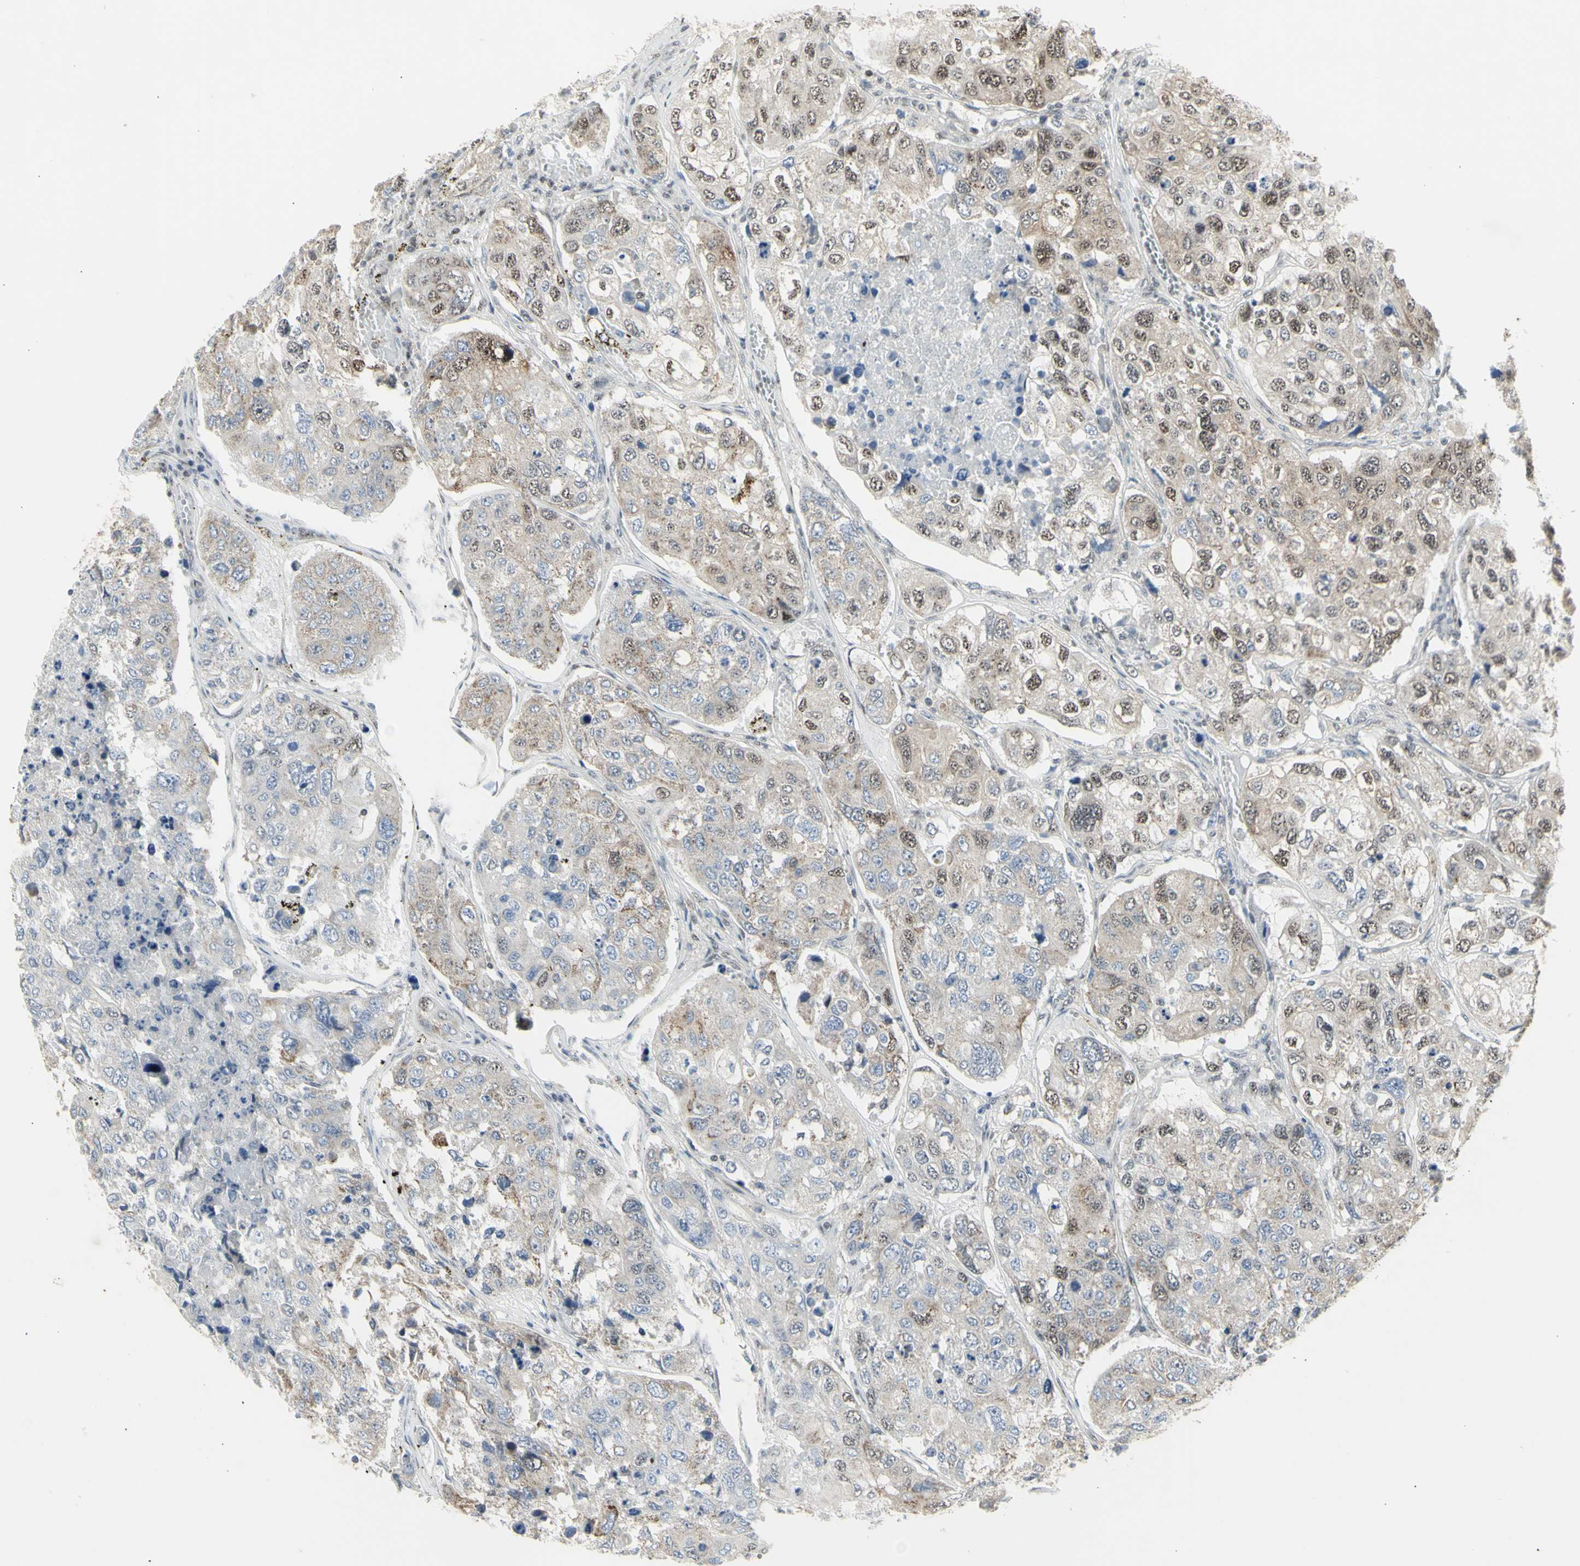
{"staining": {"intensity": "moderate", "quantity": "<25%", "location": "nuclear"}, "tissue": "urothelial cancer", "cell_type": "Tumor cells", "image_type": "cancer", "snomed": [{"axis": "morphology", "description": "Urothelial carcinoma, High grade"}, {"axis": "topography", "description": "Lymph node"}, {"axis": "topography", "description": "Urinary bladder"}], "caption": "A brown stain highlights moderate nuclear staining of a protein in human urothelial cancer tumor cells. (brown staining indicates protein expression, while blue staining denotes nuclei).", "gene": "DHRS7B", "patient": {"sex": "male", "age": 51}}